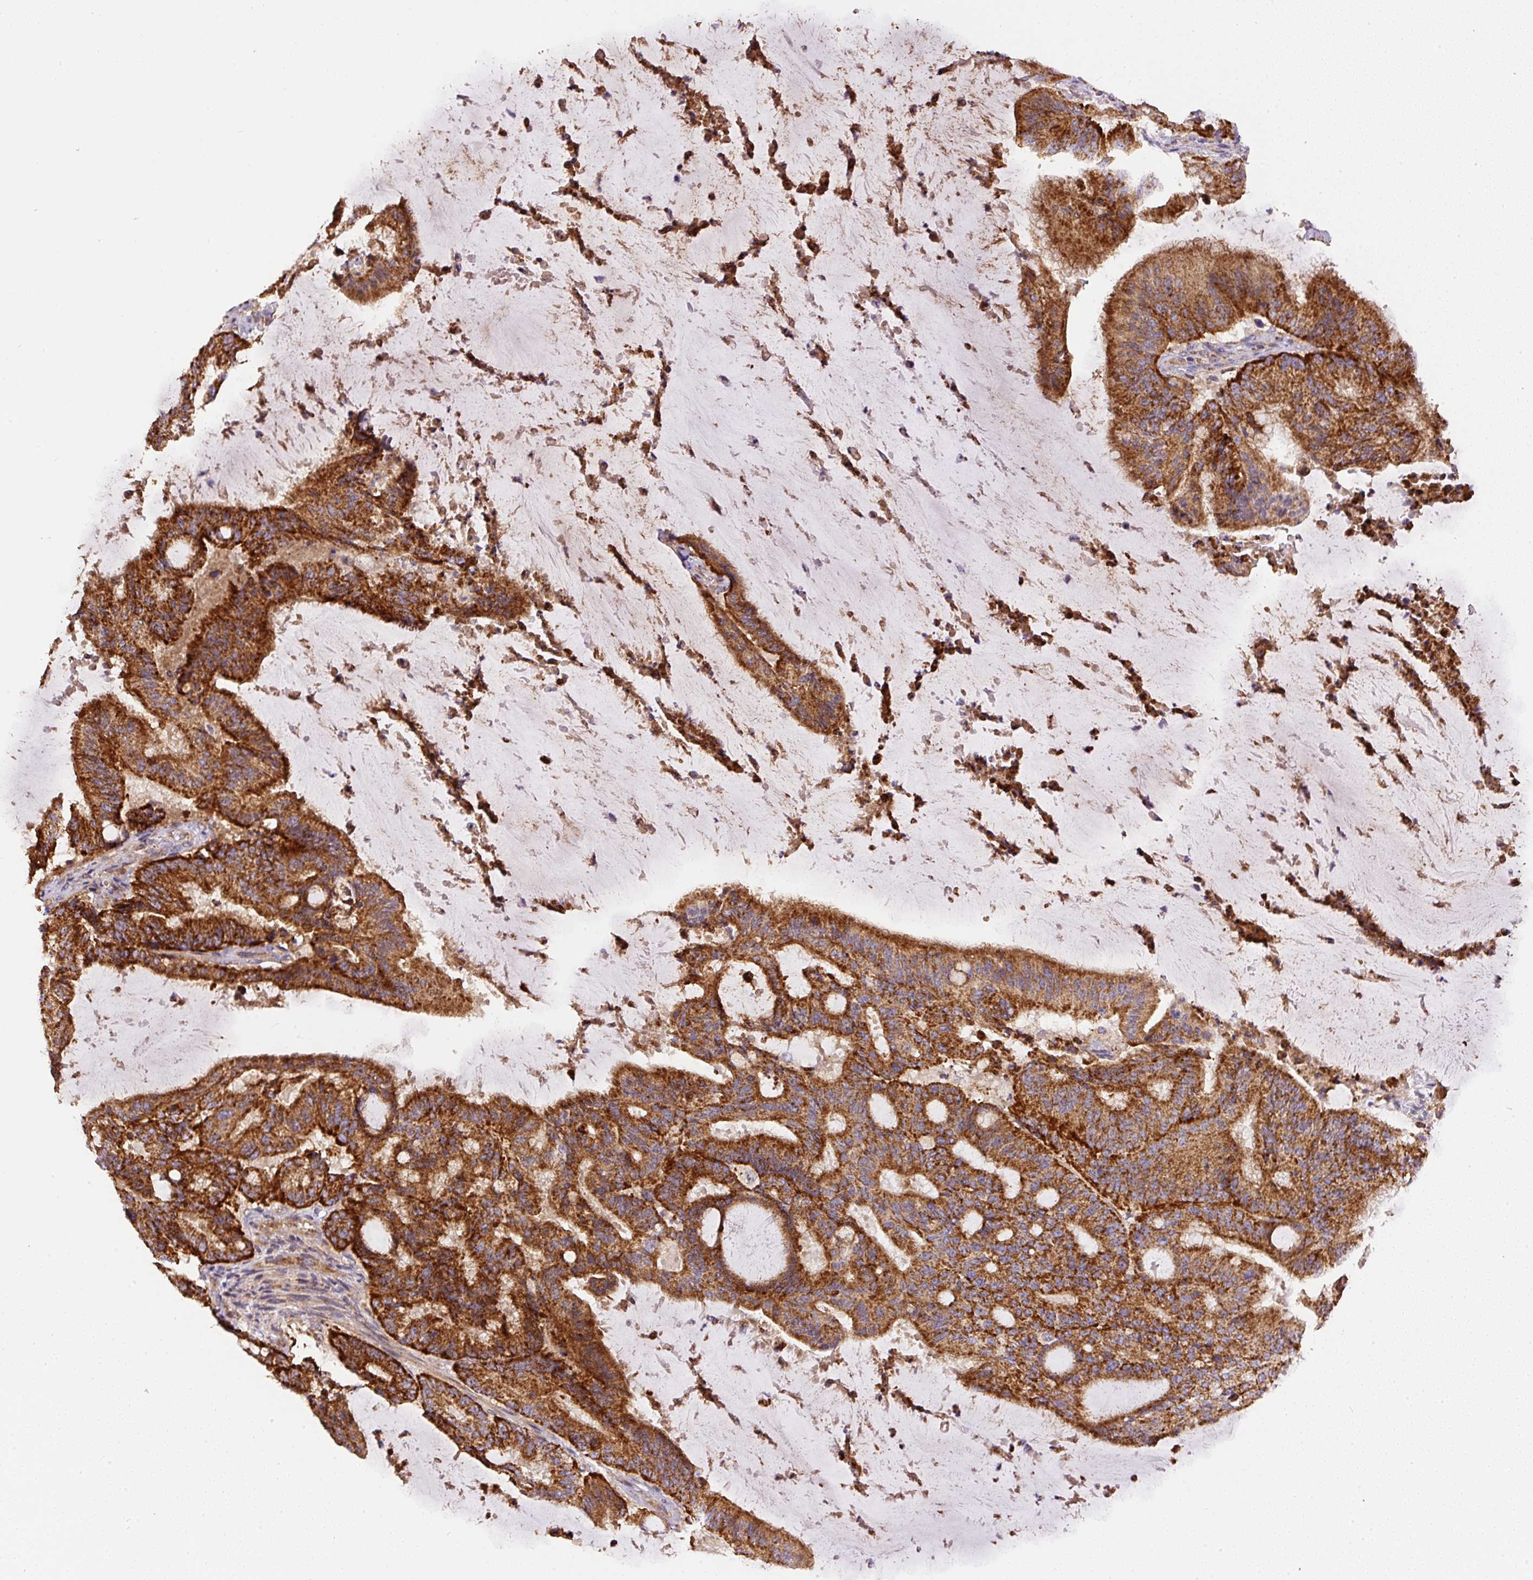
{"staining": {"intensity": "strong", "quantity": ">75%", "location": "cytoplasmic/membranous"}, "tissue": "liver cancer", "cell_type": "Tumor cells", "image_type": "cancer", "snomed": [{"axis": "morphology", "description": "Normal tissue, NOS"}, {"axis": "morphology", "description": "Cholangiocarcinoma"}, {"axis": "topography", "description": "Liver"}, {"axis": "topography", "description": "Peripheral nerve tissue"}], "caption": "A histopathology image showing strong cytoplasmic/membranous positivity in about >75% of tumor cells in liver cancer, as visualized by brown immunohistochemical staining.", "gene": "NDUFAF2", "patient": {"sex": "female", "age": 73}}